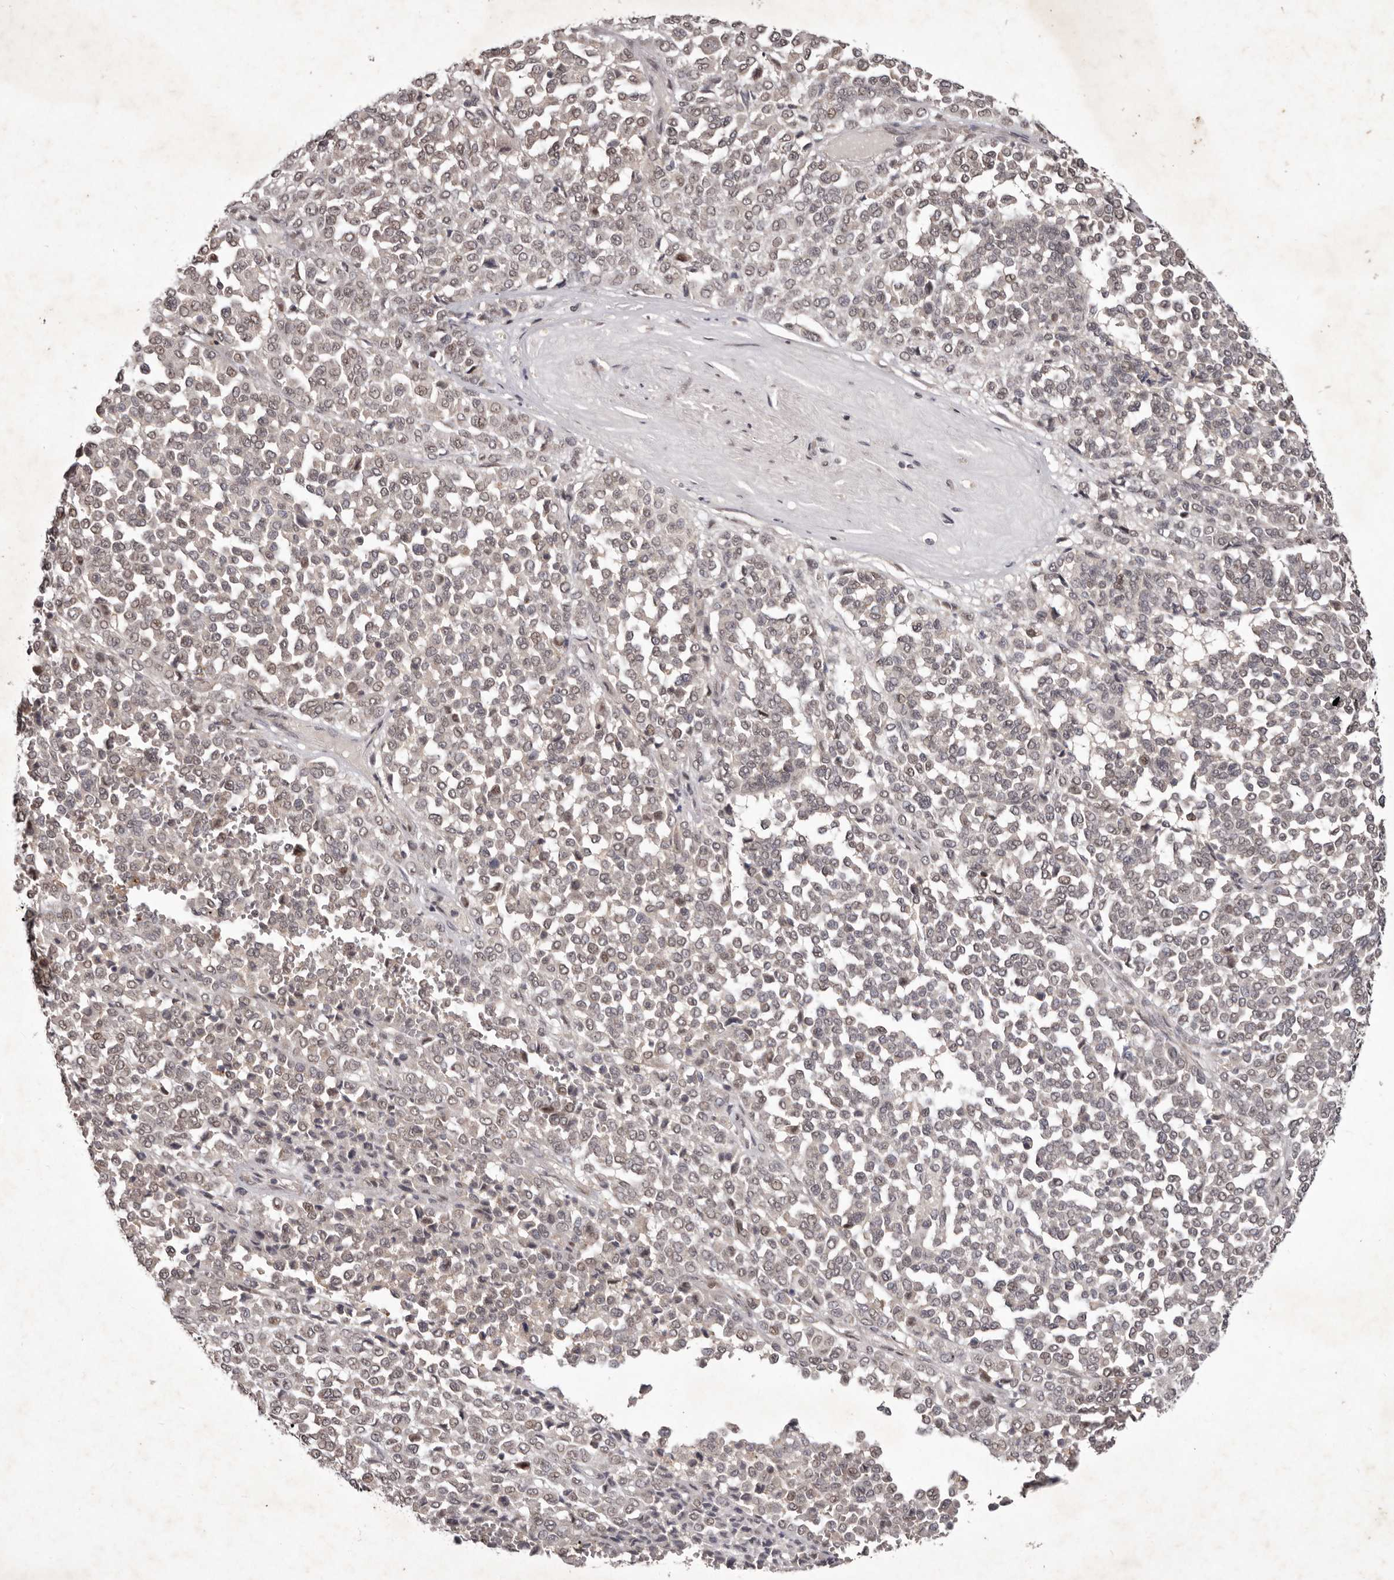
{"staining": {"intensity": "moderate", "quantity": "<25%", "location": "cytoplasmic/membranous,nuclear"}, "tissue": "melanoma", "cell_type": "Tumor cells", "image_type": "cancer", "snomed": [{"axis": "morphology", "description": "Malignant melanoma, Metastatic site"}, {"axis": "topography", "description": "Pancreas"}], "caption": "An image showing moderate cytoplasmic/membranous and nuclear expression in about <25% of tumor cells in melanoma, as visualized by brown immunohistochemical staining.", "gene": "ABL1", "patient": {"sex": "female", "age": 30}}